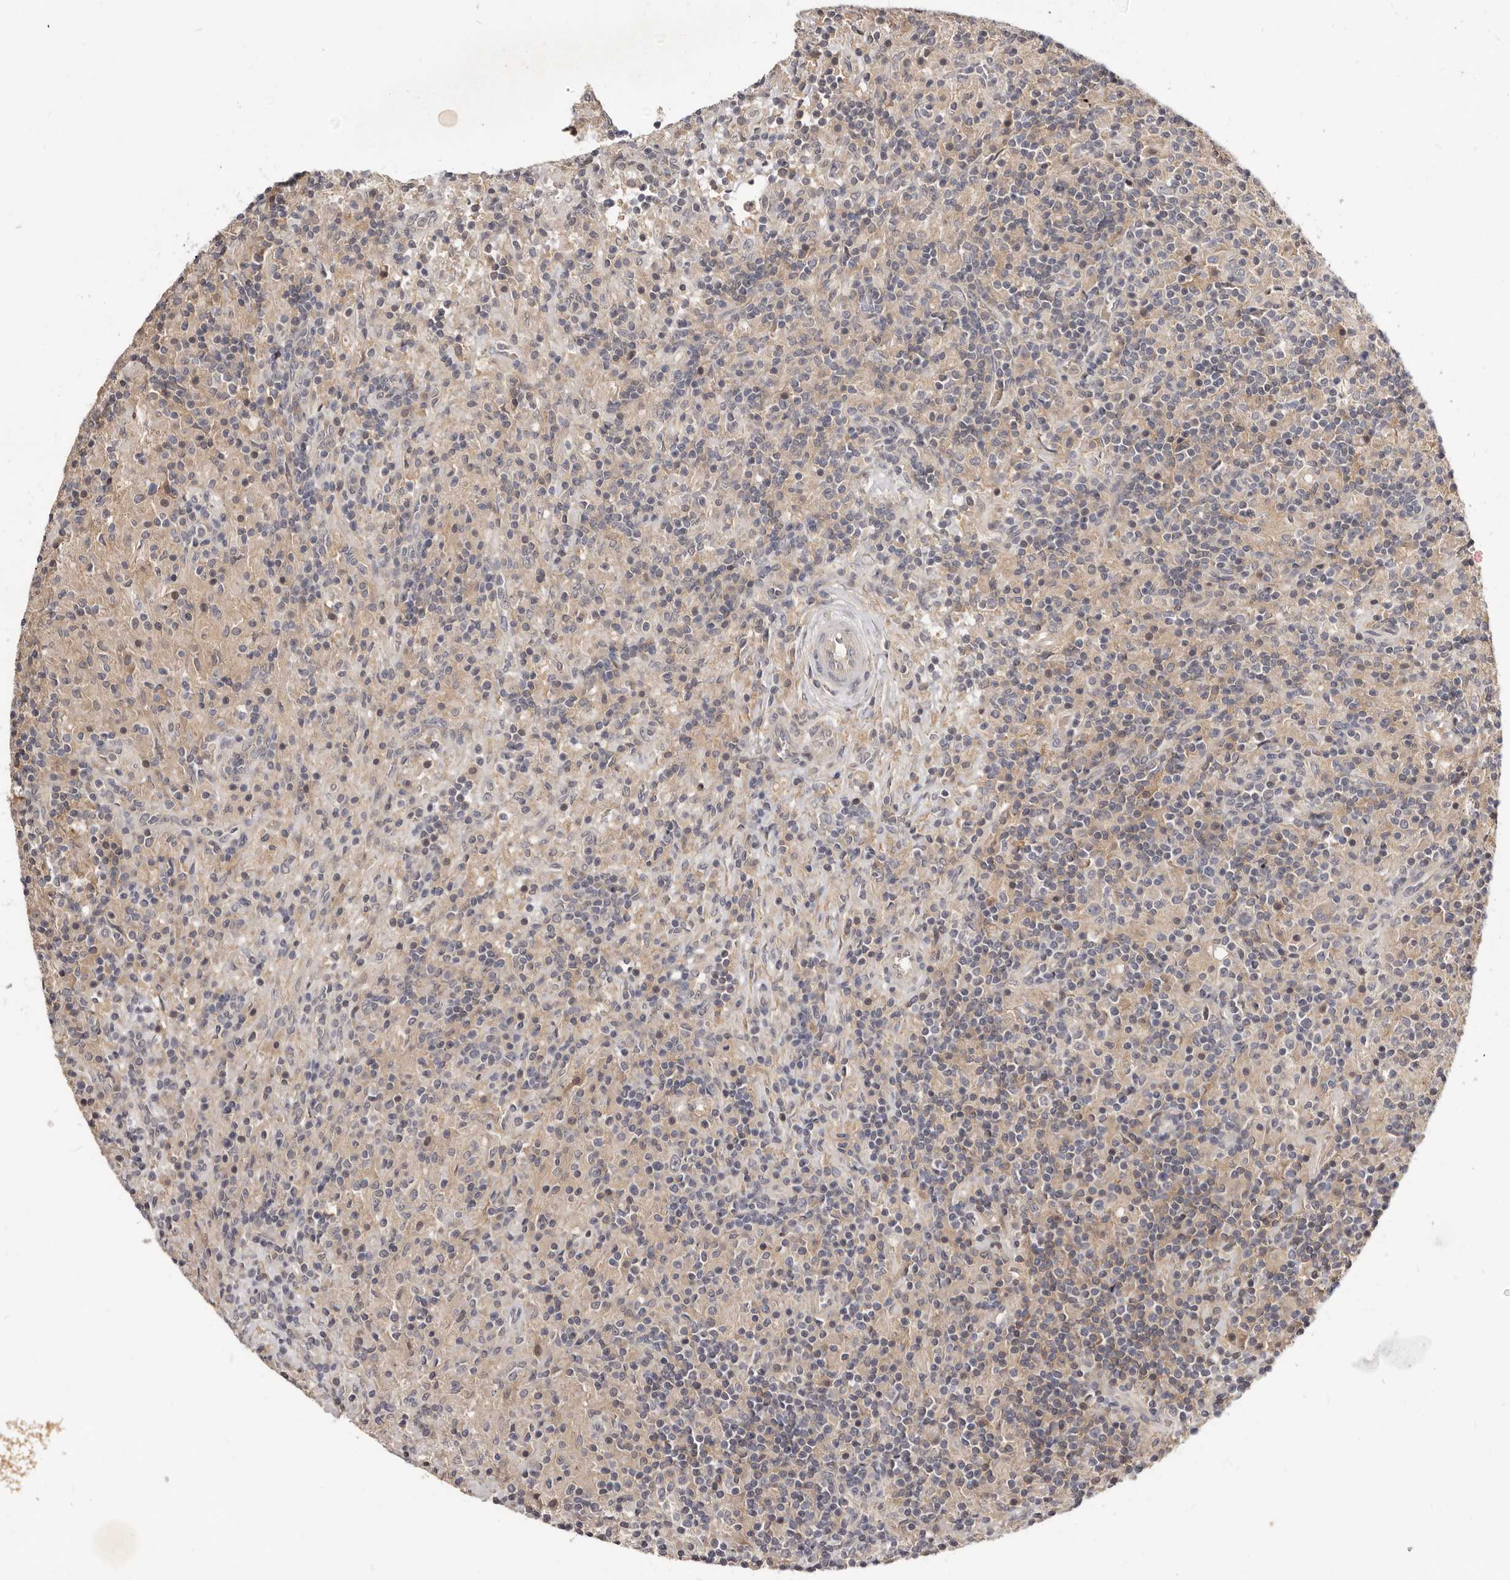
{"staining": {"intensity": "negative", "quantity": "none", "location": "none"}, "tissue": "lymphoma", "cell_type": "Tumor cells", "image_type": "cancer", "snomed": [{"axis": "morphology", "description": "Hodgkin's disease, NOS"}, {"axis": "topography", "description": "Lymph node"}], "caption": "This image is of Hodgkin's disease stained with immunohistochemistry (IHC) to label a protein in brown with the nuclei are counter-stained blue. There is no staining in tumor cells.", "gene": "INAVA", "patient": {"sex": "male", "age": 70}}